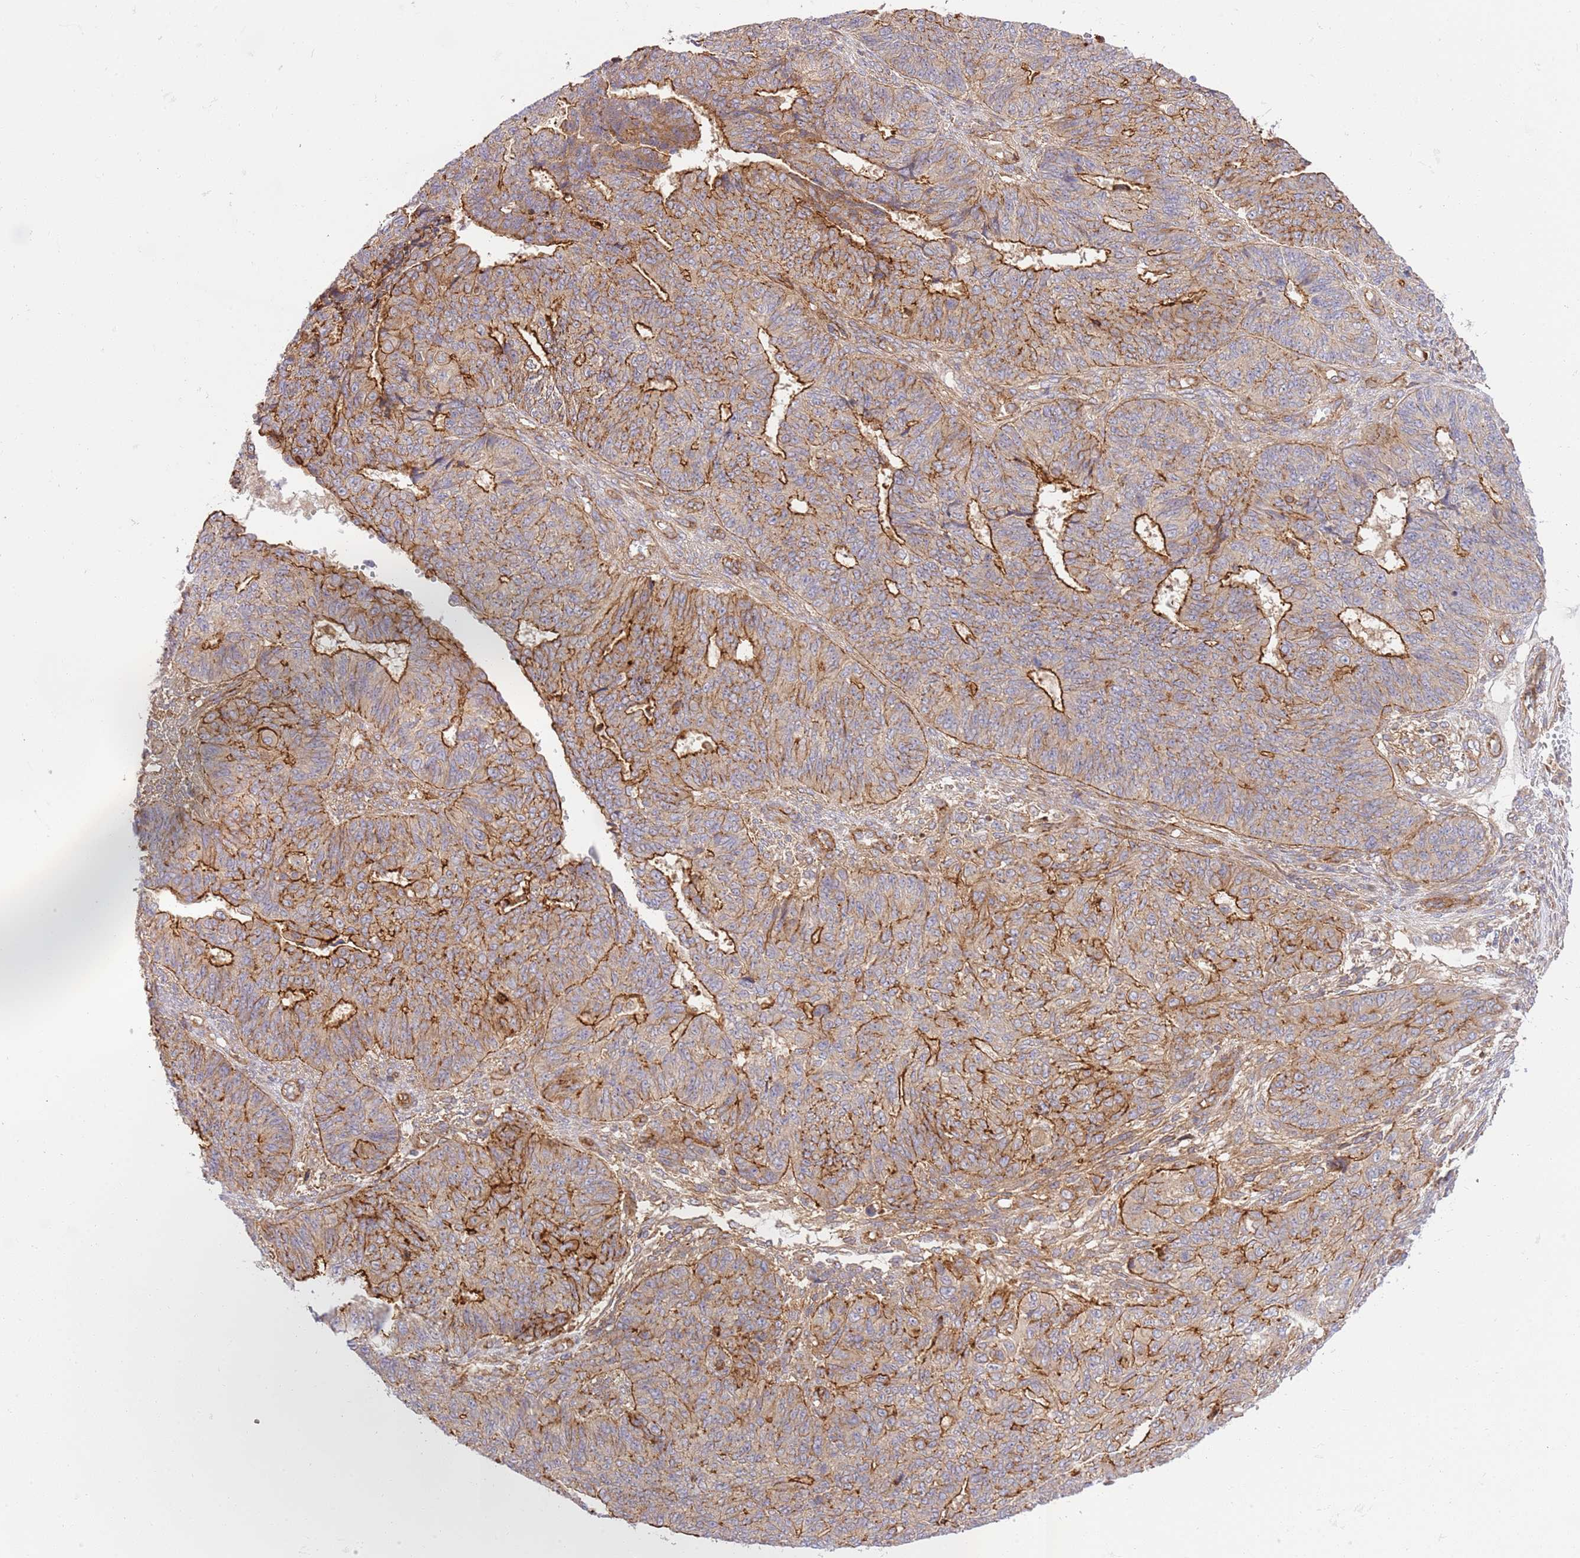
{"staining": {"intensity": "strong", "quantity": "25%-75%", "location": "cytoplasmic/membranous"}, "tissue": "endometrial cancer", "cell_type": "Tumor cells", "image_type": "cancer", "snomed": [{"axis": "morphology", "description": "Adenocarcinoma, NOS"}, {"axis": "topography", "description": "Endometrium"}], "caption": "This photomicrograph reveals immunohistochemistry (IHC) staining of human adenocarcinoma (endometrial), with high strong cytoplasmic/membranous staining in approximately 25%-75% of tumor cells.", "gene": "EFCAB8", "patient": {"sex": "female", "age": 32}}